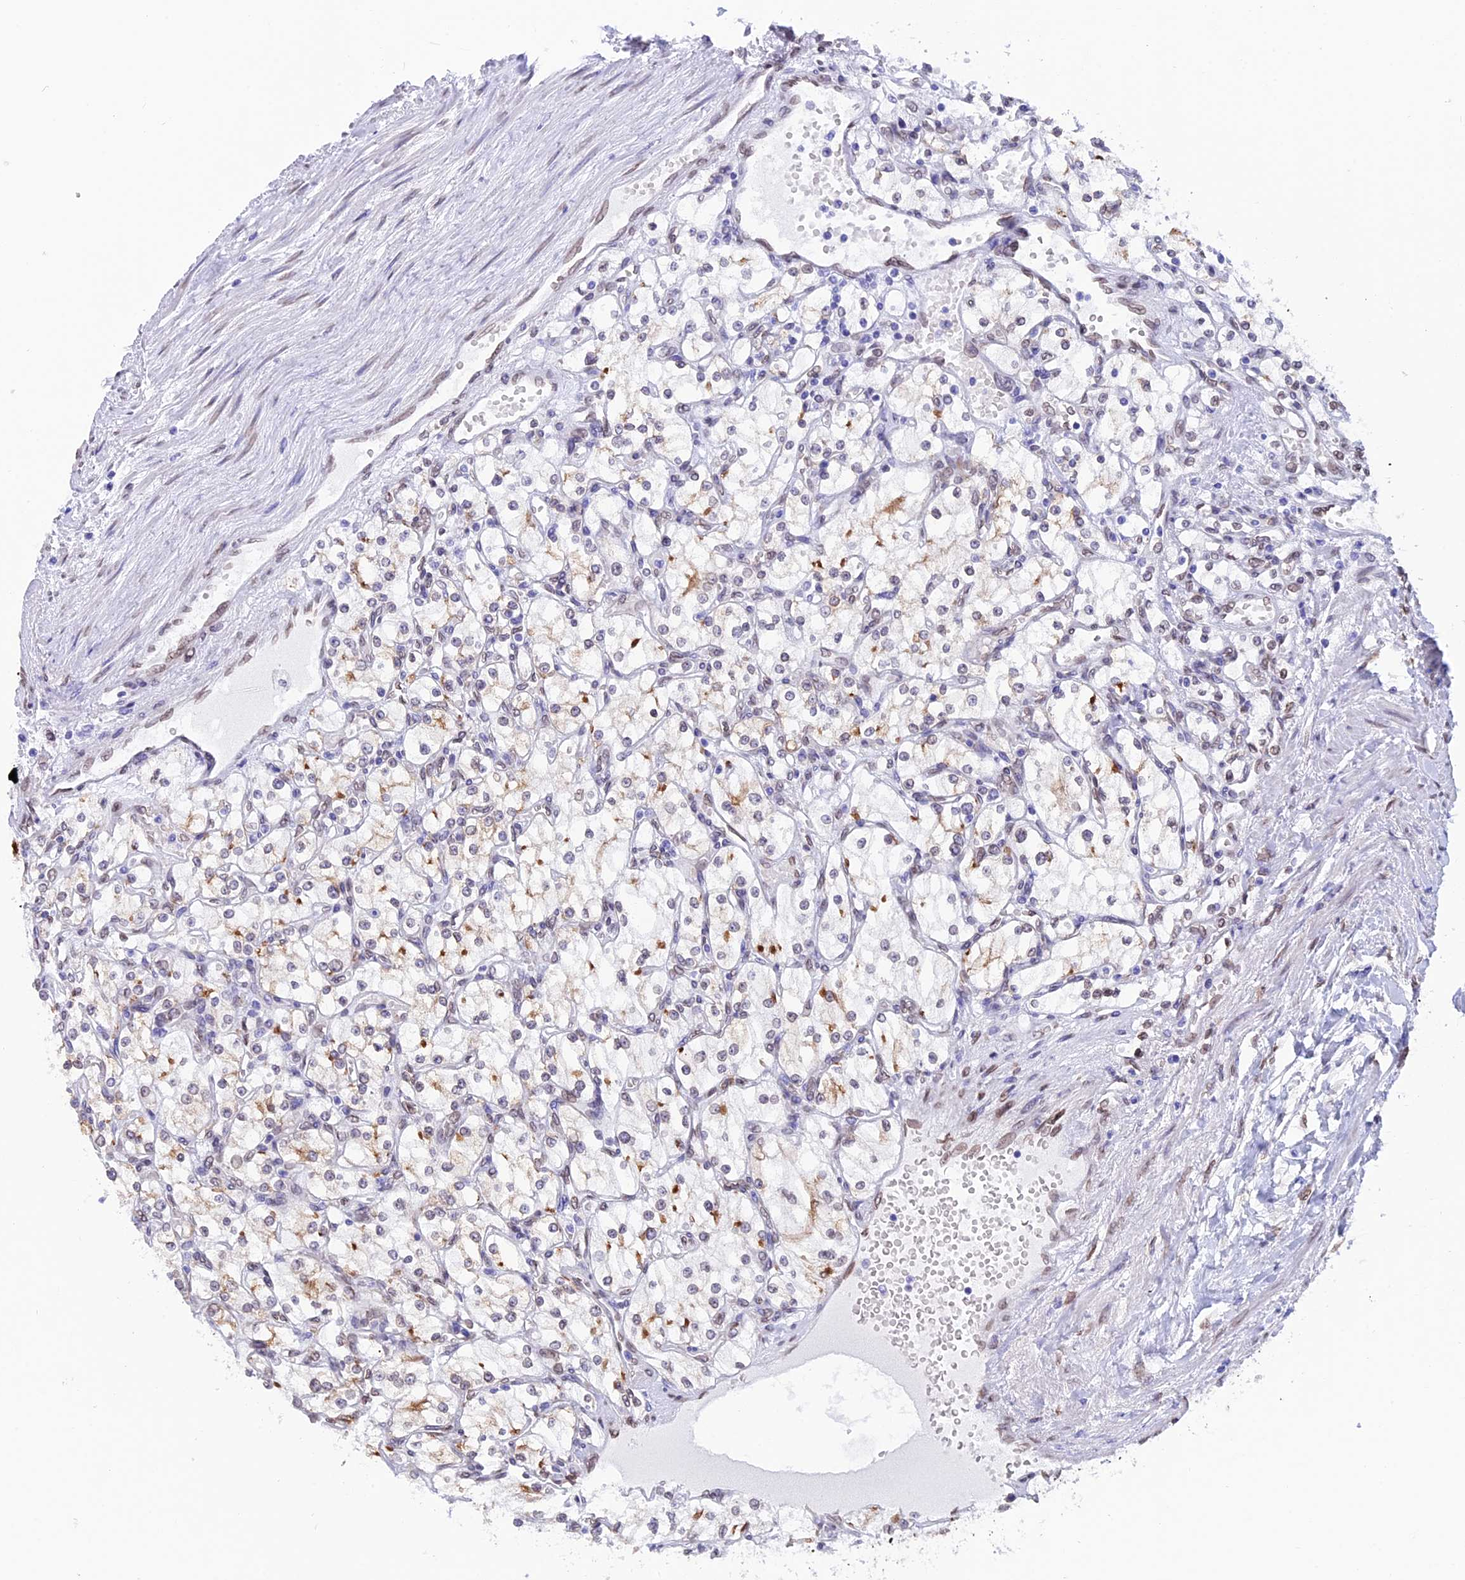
{"staining": {"intensity": "negative", "quantity": "none", "location": "none"}, "tissue": "renal cancer", "cell_type": "Tumor cells", "image_type": "cancer", "snomed": [{"axis": "morphology", "description": "Adenocarcinoma, NOS"}, {"axis": "topography", "description": "Kidney"}], "caption": "DAB (3,3'-diaminobenzidine) immunohistochemical staining of human renal cancer (adenocarcinoma) shows no significant staining in tumor cells. (DAB immunohistochemistry with hematoxylin counter stain).", "gene": "TMPRSS7", "patient": {"sex": "male", "age": 80}}